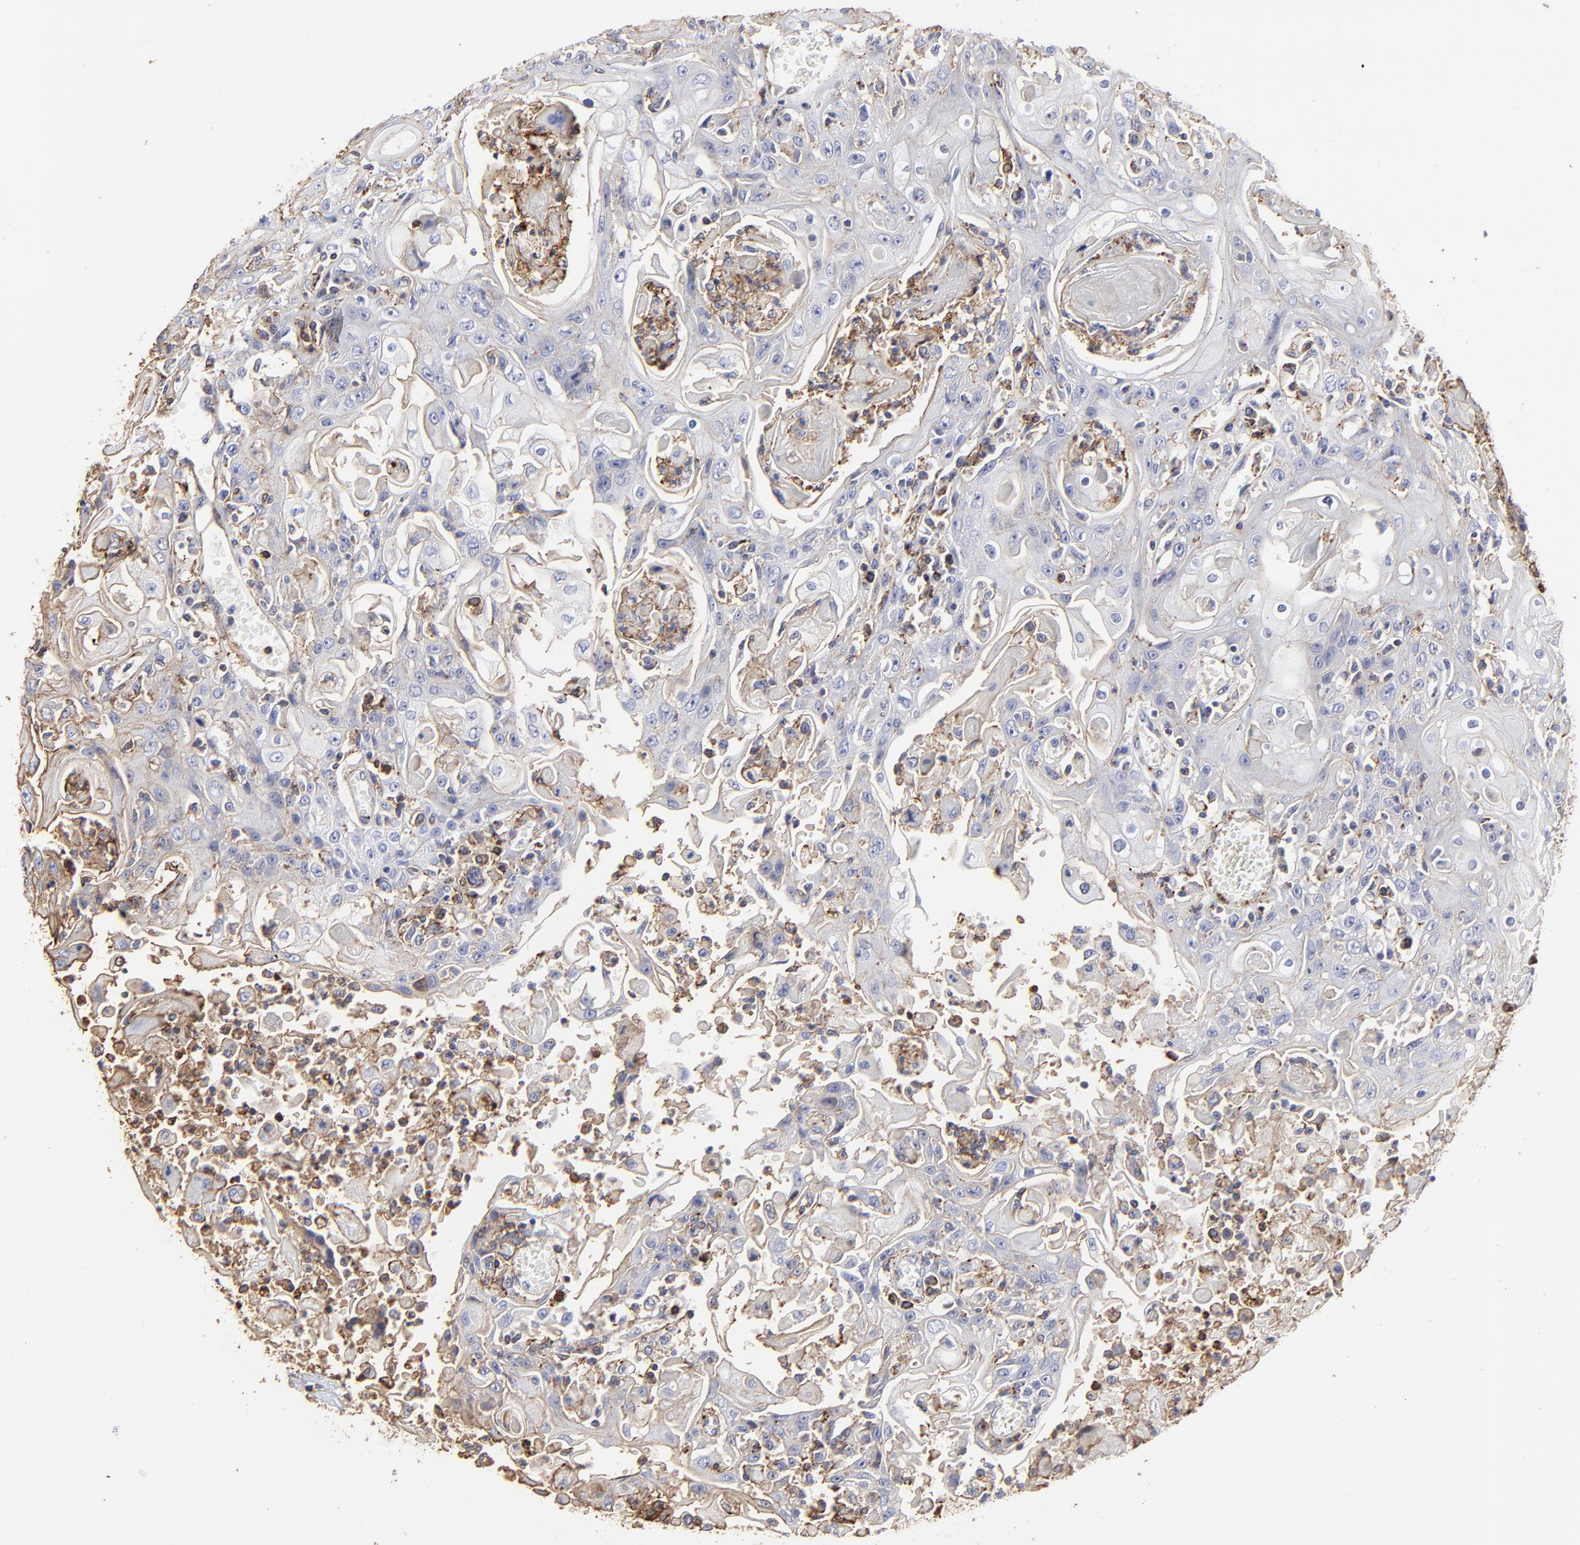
{"staining": {"intensity": "negative", "quantity": "none", "location": "none"}, "tissue": "head and neck cancer", "cell_type": "Tumor cells", "image_type": "cancer", "snomed": [{"axis": "morphology", "description": "Squamous cell carcinoma, NOS"}, {"axis": "topography", "description": "Oral tissue"}, {"axis": "topography", "description": "Head-Neck"}], "caption": "Protein analysis of squamous cell carcinoma (head and neck) displays no significant expression in tumor cells.", "gene": "ANXA6", "patient": {"sex": "female", "age": 76}}